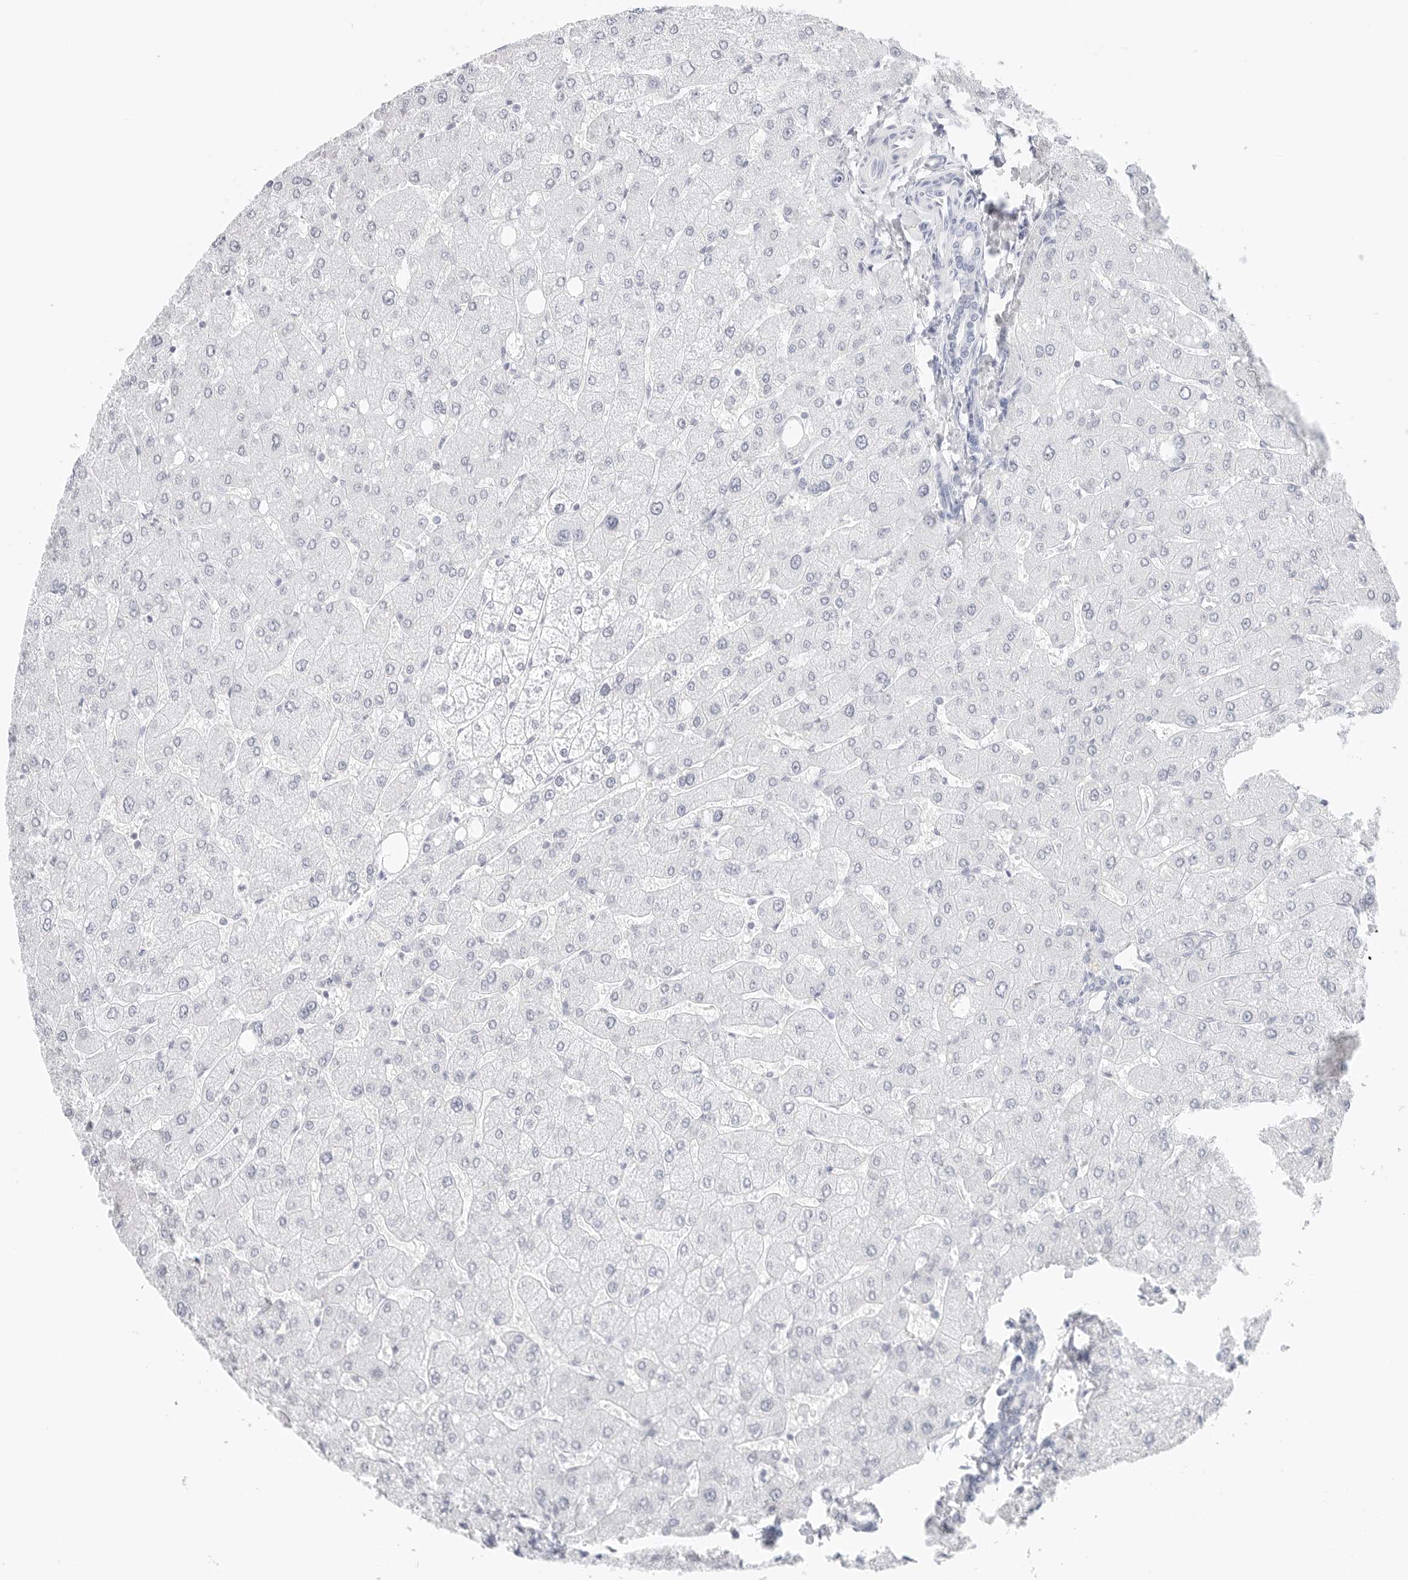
{"staining": {"intensity": "negative", "quantity": "none", "location": "none"}, "tissue": "liver", "cell_type": "Cholangiocytes", "image_type": "normal", "snomed": [{"axis": "morphology", "description": "Normal tissue, NOS"}, {"axis": "topography", "description": "Liver"}], "caption": "The histopathology image demonstrates no staining of cholangiocytes in unremarkable liver. (Stains: DAB immunohistochemistry (IHC) with hematoxylin counter stain, Microscopy: brightfield microscopy at high magnification).", "gene": "TFF2", "patient": {"sex": "male", "age": 55}}